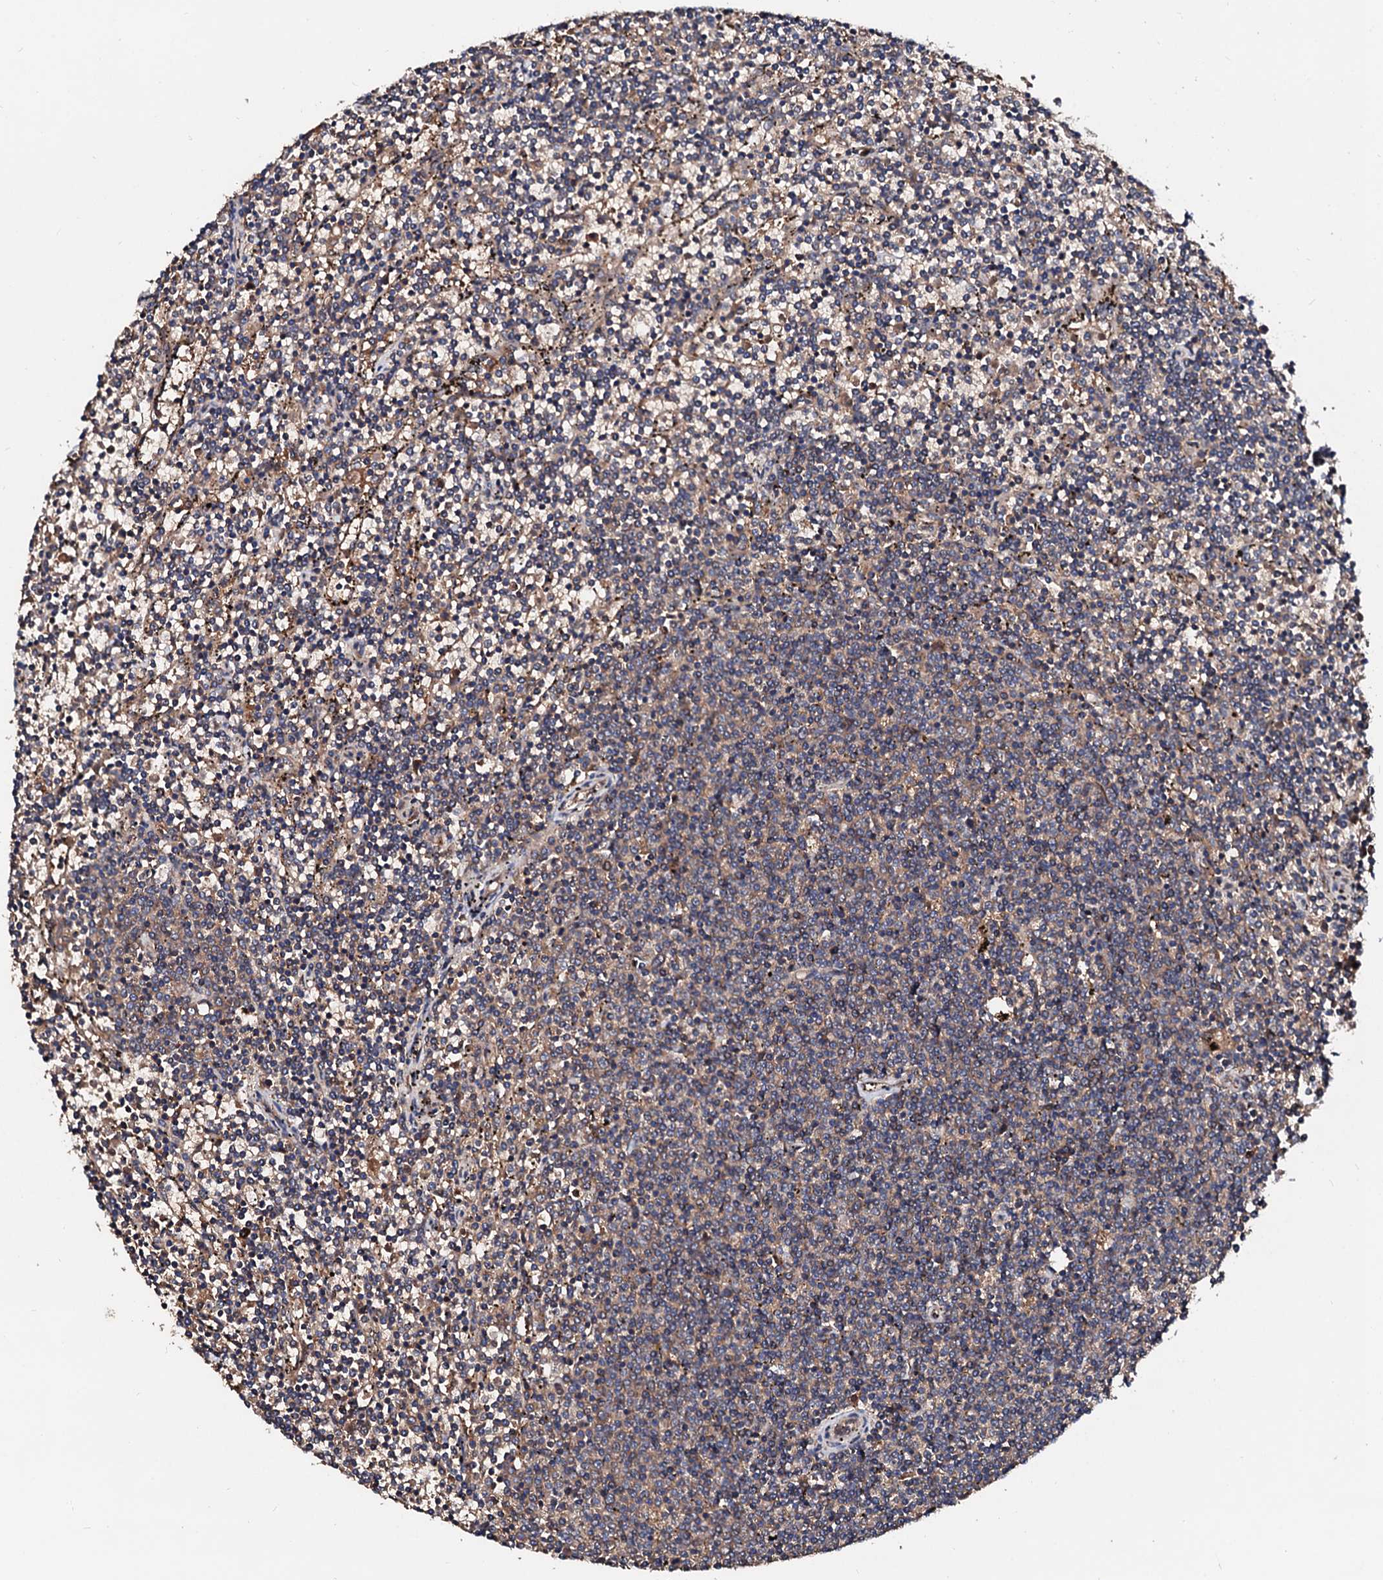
{"staining": {"intensity": "weak", "quantity": "<25%", "location": "cytoplasmic/membranous"}, "tissue": "lymphoma", "cell_type": "Tumor cells", "image_type": "cancer", "snomed": [{"axis": "morphology", "description": "Malignant lymphoma, non-Hodgkin's type, Low grade"}, {"axis": "topography", "description": "Spleen"}], "caption": "Immunohistochemistry photomicrograph of neoplastic tissue: human malignant lymphoma, non-Hodgkin's type (low-grade) stained with DAB demonstrates no significant protein expression in tumor cells.", "gene": "EXTL1", "patient": {"sex": "female", "age": 50}}